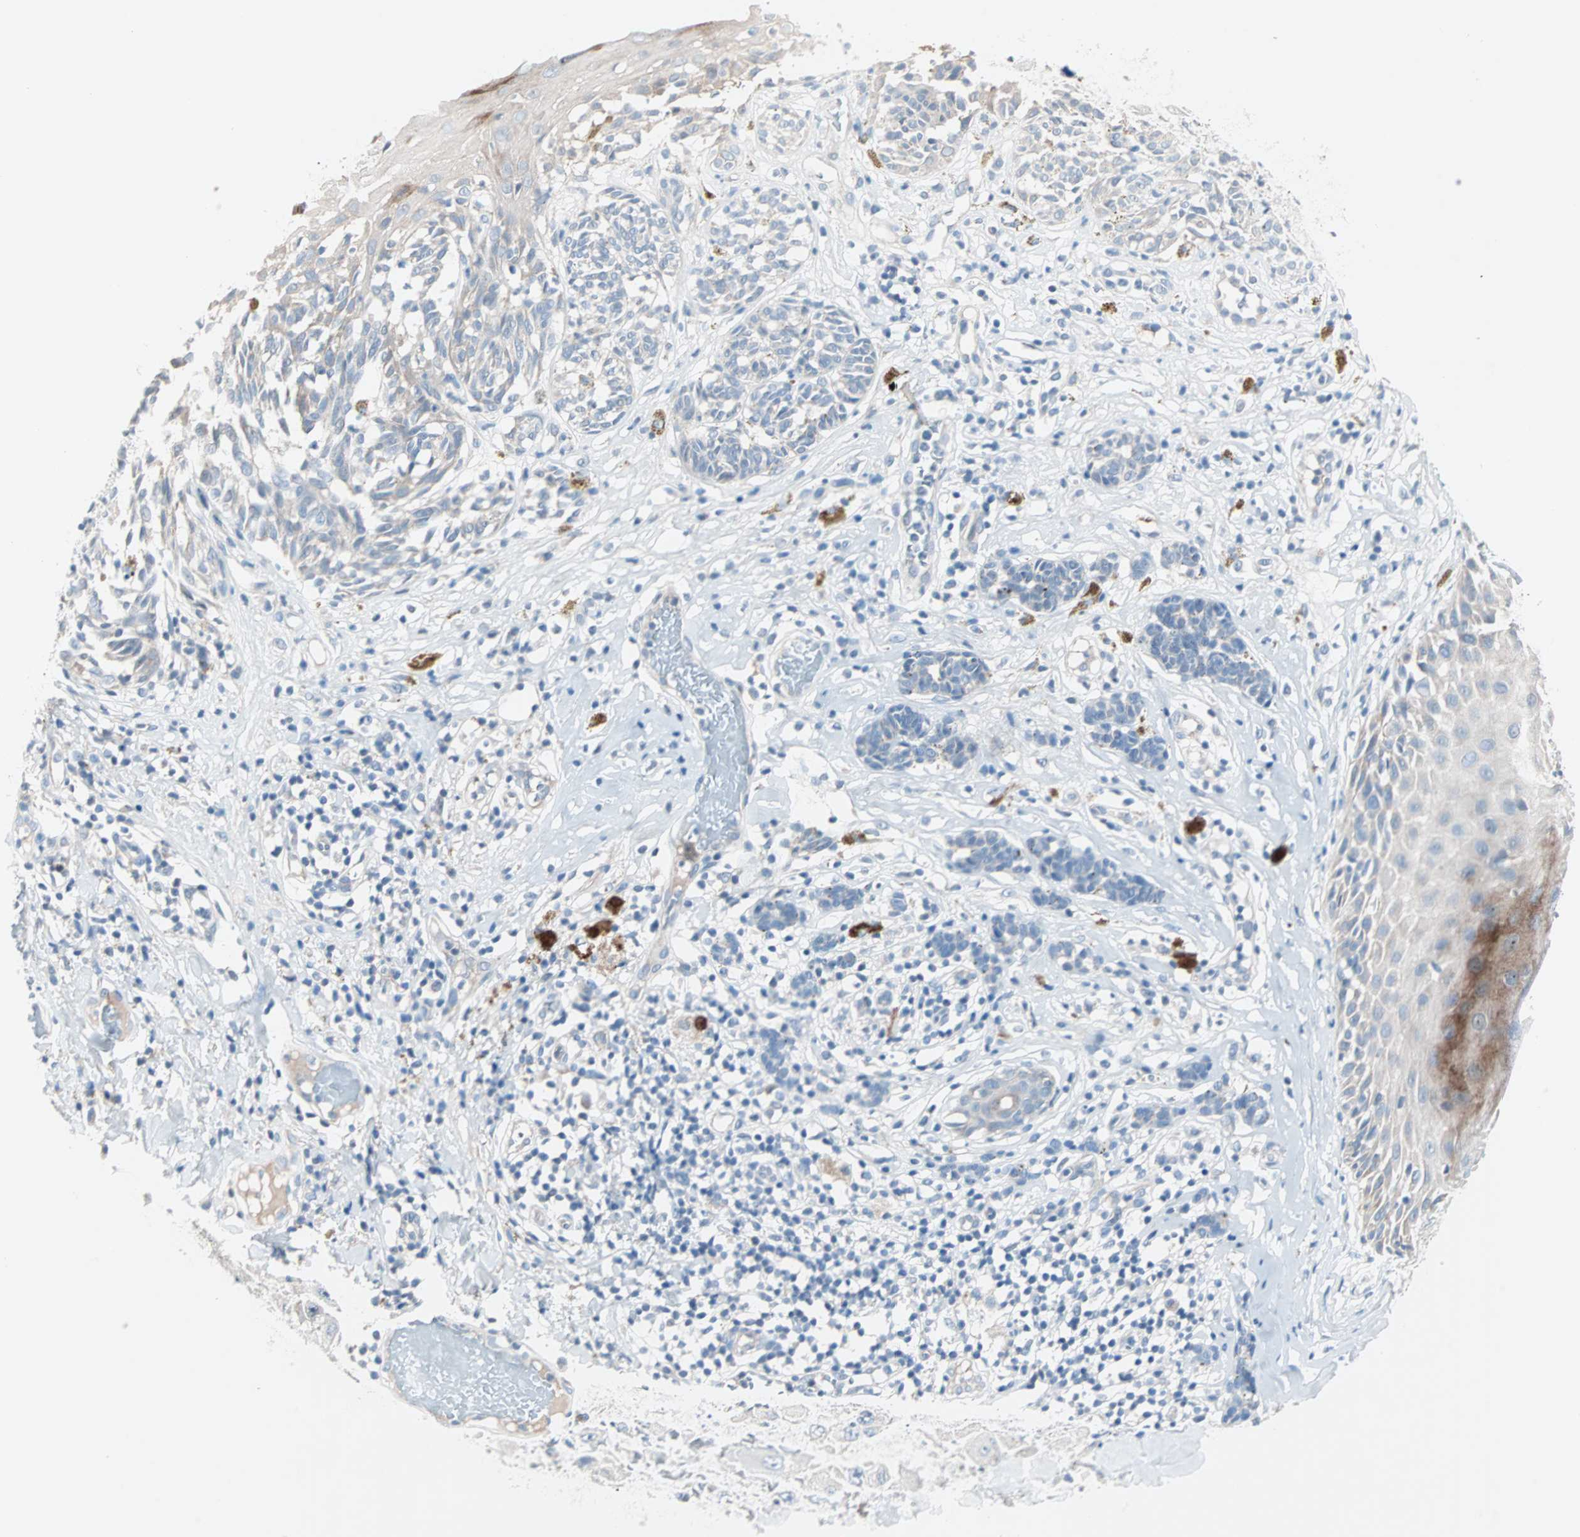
{"staining": {"intensity": "negative", "quantity": "none", "location": "none"}, "tissue": "melanoma", "cell_type": "Tumor cells", "image_type": "cancer", "snomed": [{"axis": "morphology", "description": "Malignant melanoma, NOS"}, {"axis": "topography", "description": "Skin"}], "caption": "High magnification brightfield microscopy of melanoma stained with DAB (brown) and counterstained with hematoxylin (blue): tumor cells show no significant positivity. (Immunohistochemistry (ihc), brightfield microscopy, high magnification).", "gene": "NEFH", "patient": {"sex": "male", "age": 64}}